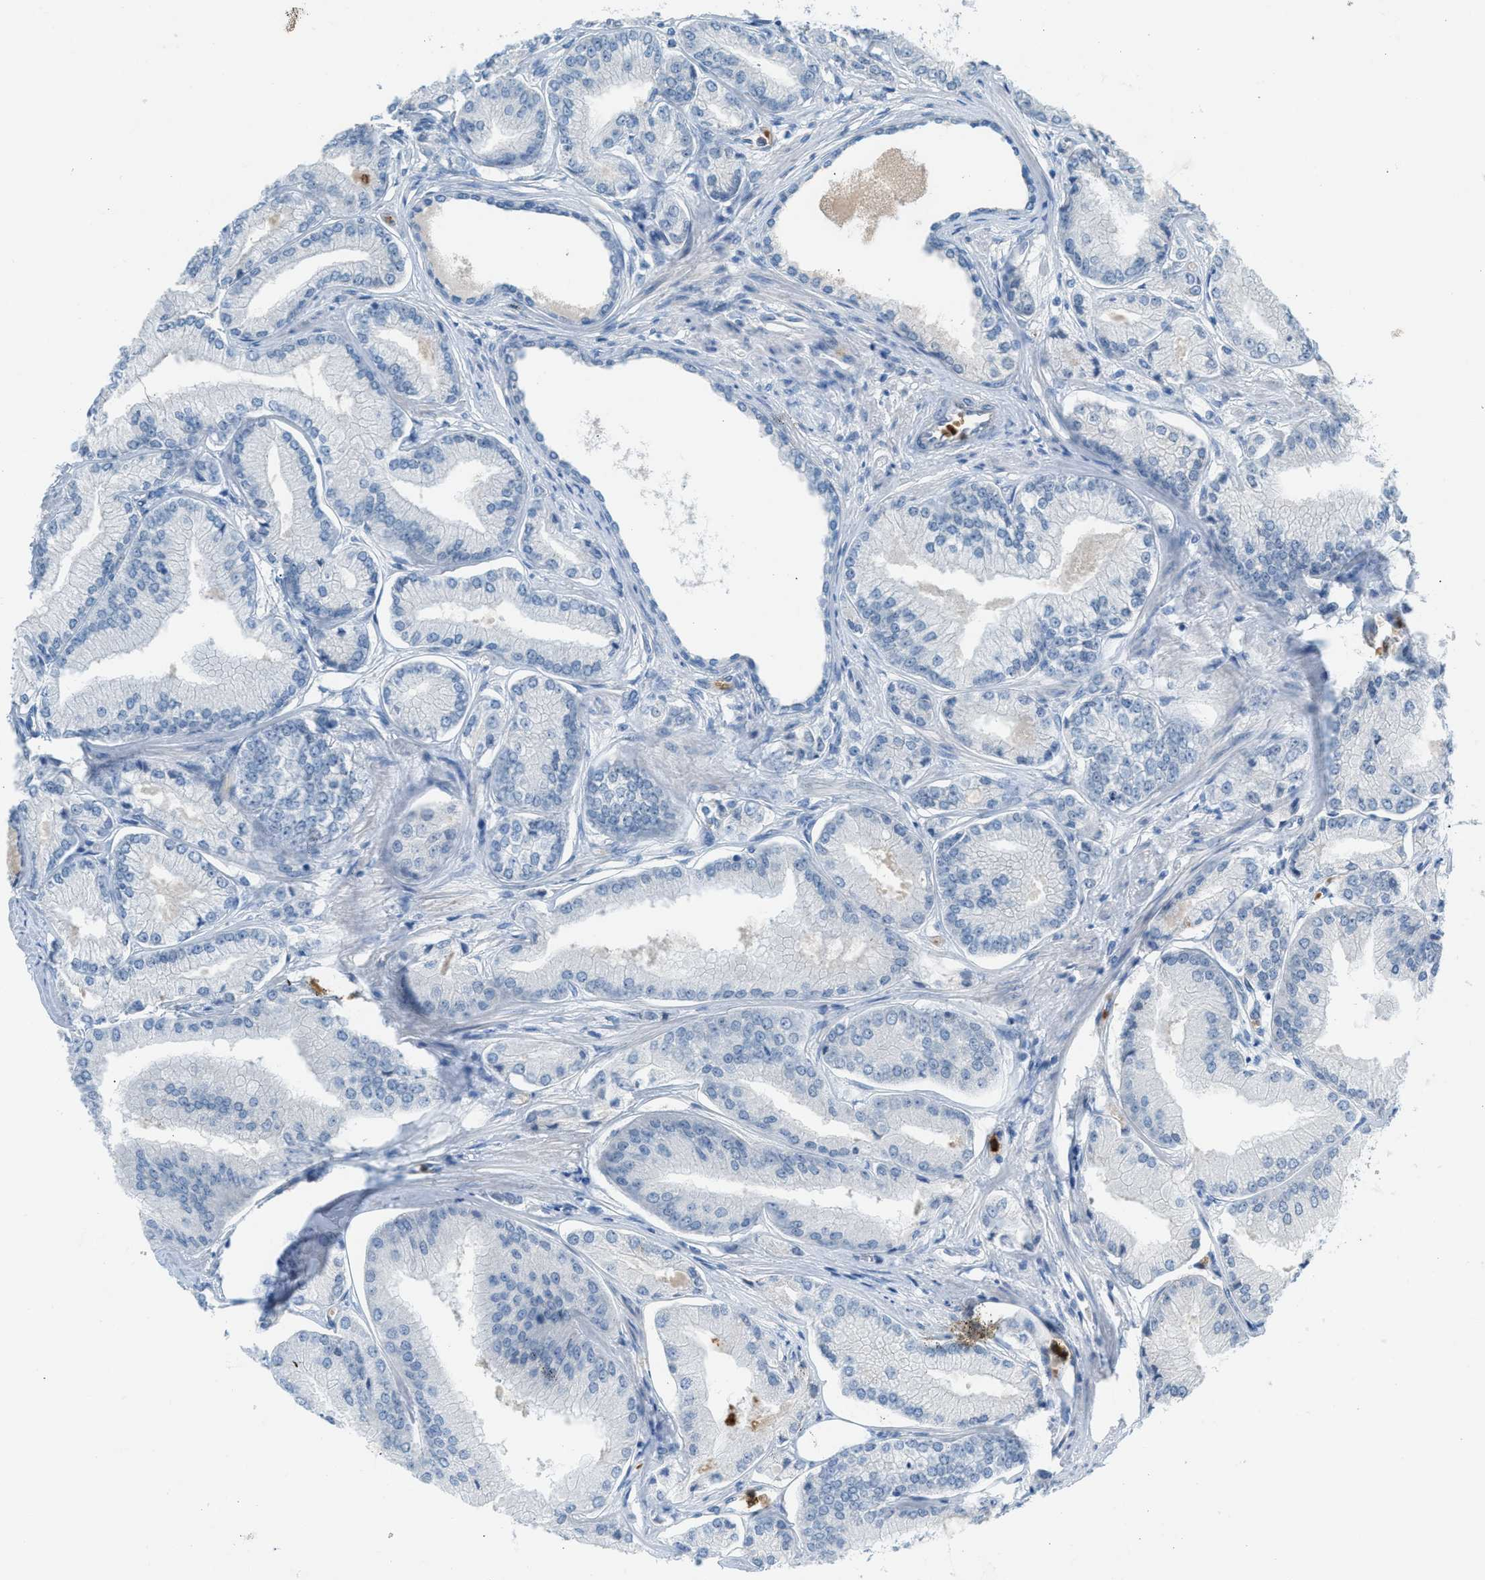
{"staining": {"intensity": "negative", "quantity": "none", "location": "none"}, "tissue": "prostate cancer", "cell_type": "Tumor cells", "image_type": "cancer", "snomed": [{"axis": "morphology", "description": "Adenocarcinoma, Low grade"}, {"axis": "topography", "description": "Prostate"}], "caption": "Tumor cells are negative for brown protein staining in prostate cancer (low-grade adenocarcinoma).", "gene": "CFAP77", "patient": {"sex": "male", "age": 52}}